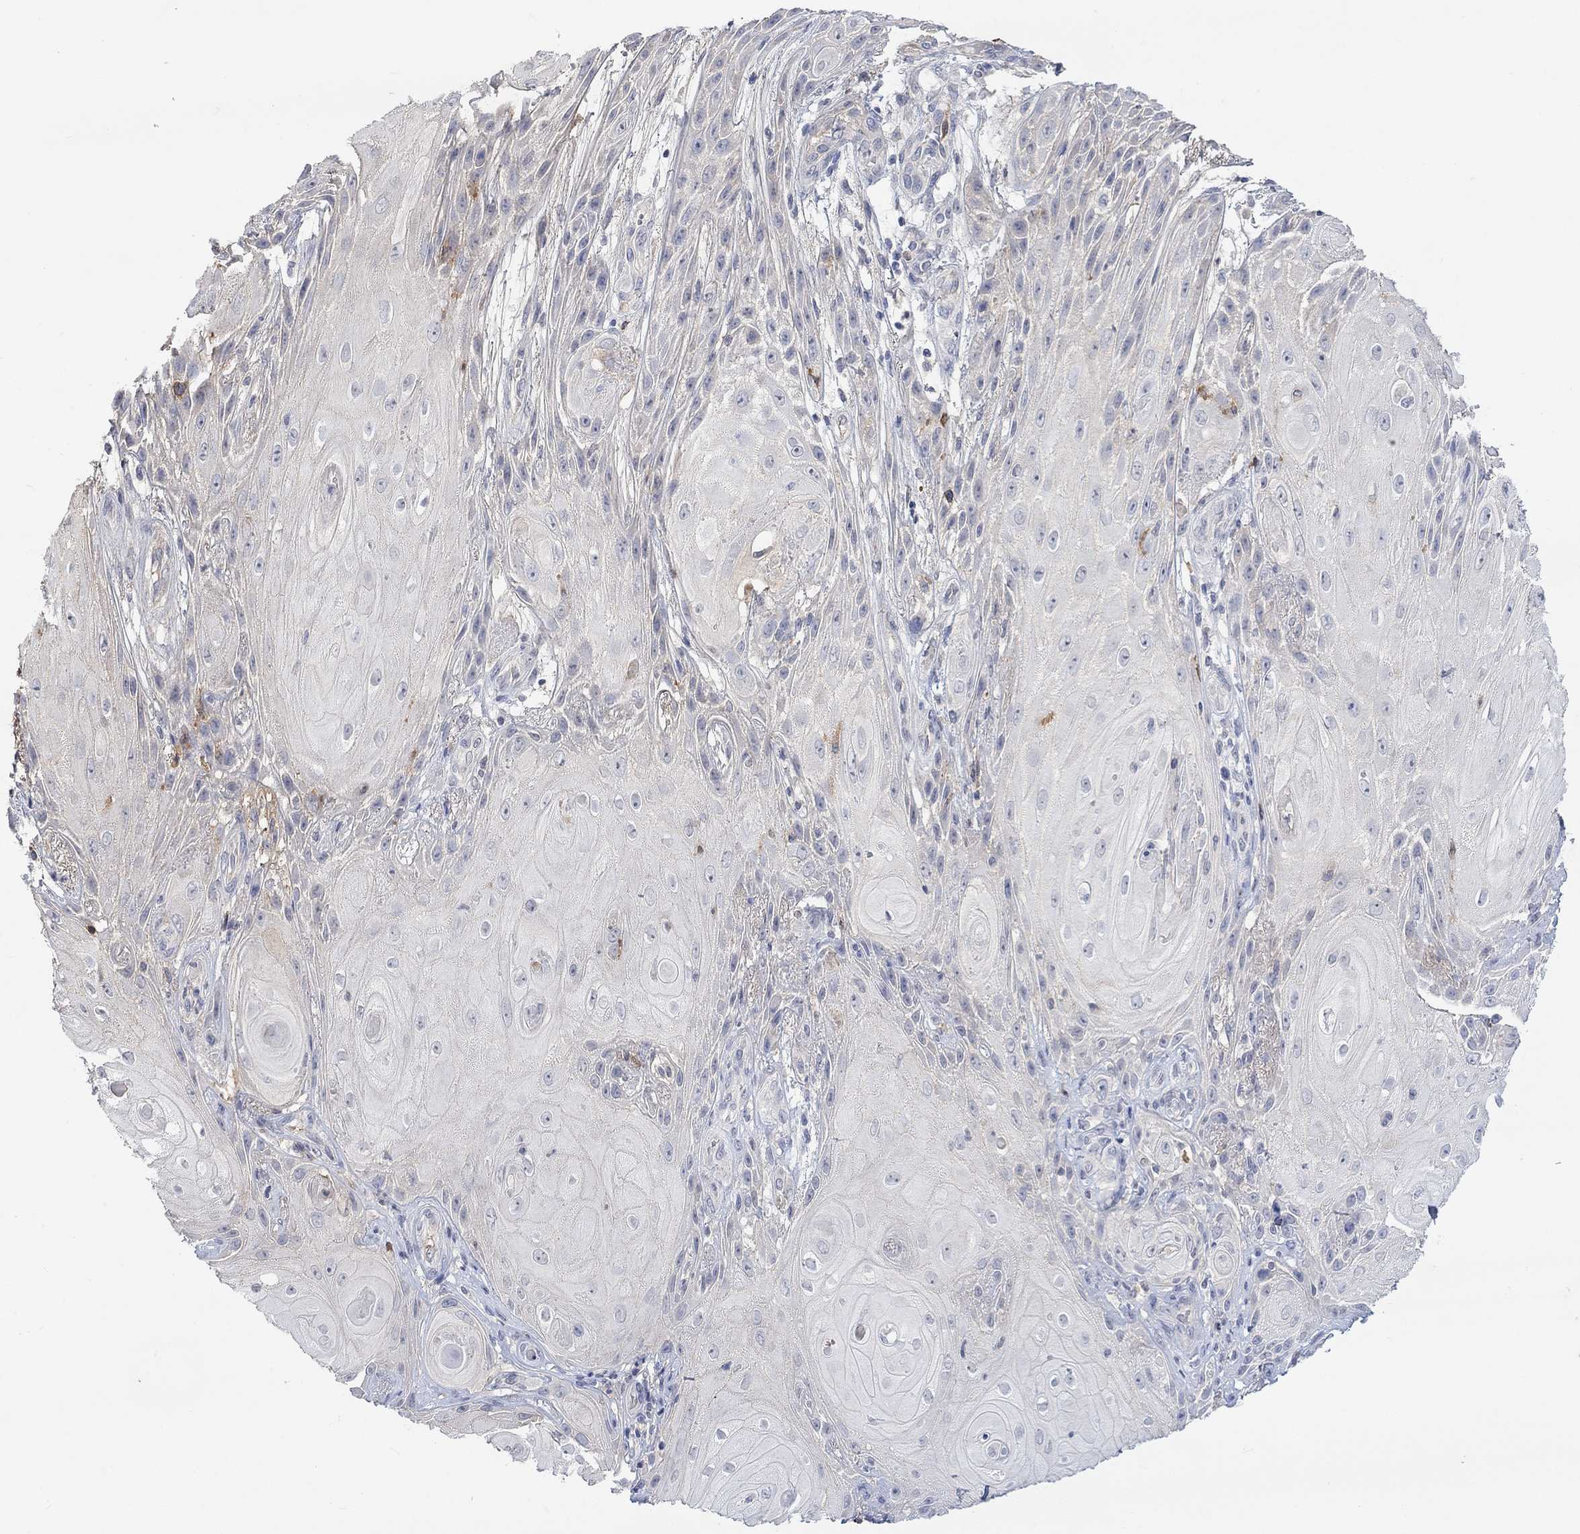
{"staining": {"intensity": "negative", "quantity": "none", "location": "none"}, "tissue": "skin cancer", "cell_type": "Tumor cells", "image_type": "cancer", "snomed": [{"axis": "morphology", "description": "Squamous cell carcinoma, NOS"}, {"axis": "topography", "description": "Skin"}], "caption": "Human squamous cell carcinoma (skin) stained for a protein using immunohistochemistry displays no expression in tumor cells.", "gene": "MSTN", "patient": {"sex": "male", "age": 62}}